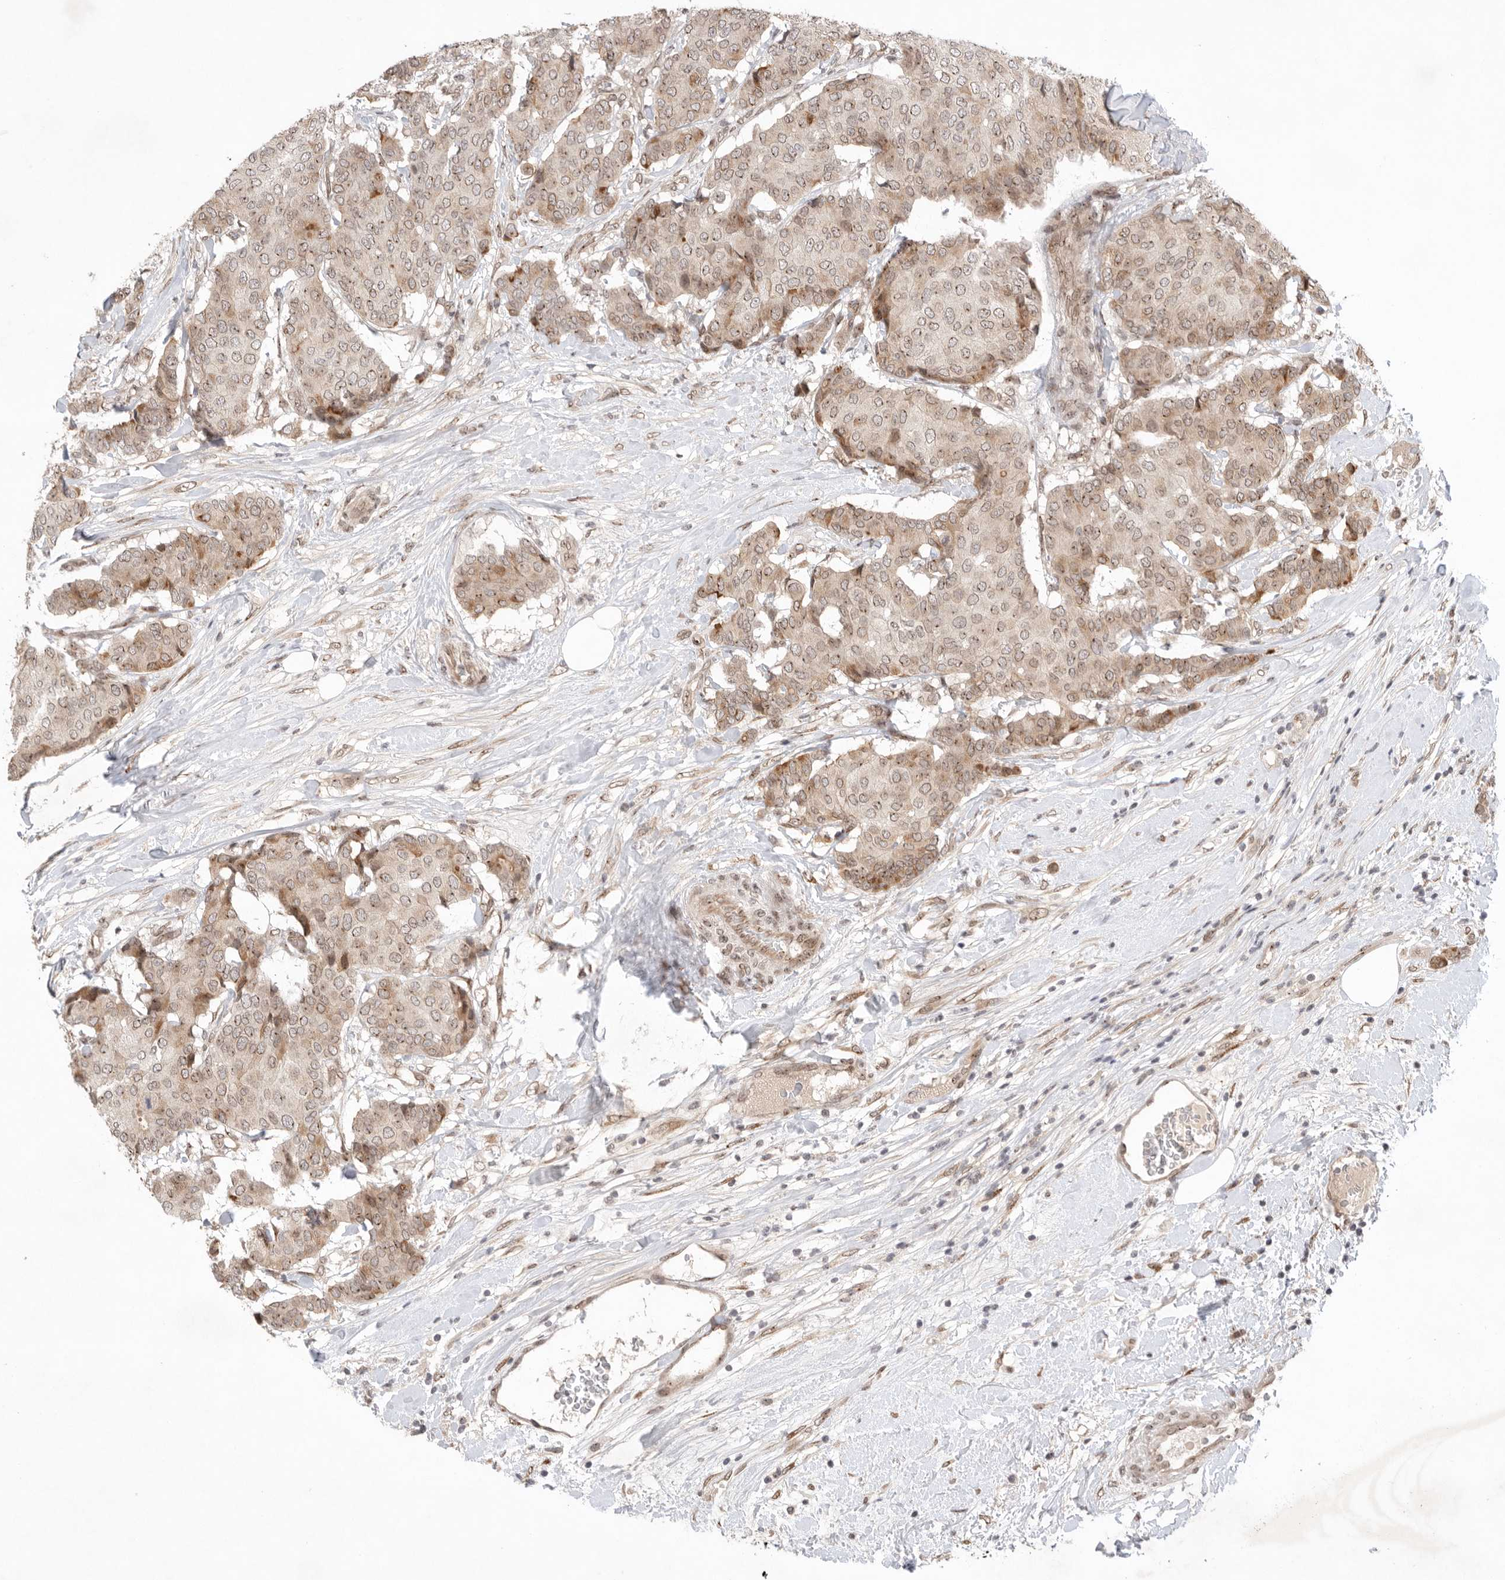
{"staining": {"intensity": "moderate", "quantity": "25%-75%", "location": "cytoplasmic/membranous,nuclear"}, "tissue": "breast cancer", "cell_type": "Tumor cells", "image_type": "cancer", "snomed": [{"axis": "morphology", "description": "Duct carcinoma"}, {"axis": "topography", "description": "Breast"}], "caption": "High-magnification brightfield microscopy of breast cancer stained with DAB (3,3'-diaminobenzidine) (brown) and counterstained with hematoxylin (blue). tumor cells exhibit moderate cytoplasmic/membranous and nuclear staining is identified in about25%-75% of cells.", "gene": "LEMD3", "patient": {"sex": "female", "age": 75}}